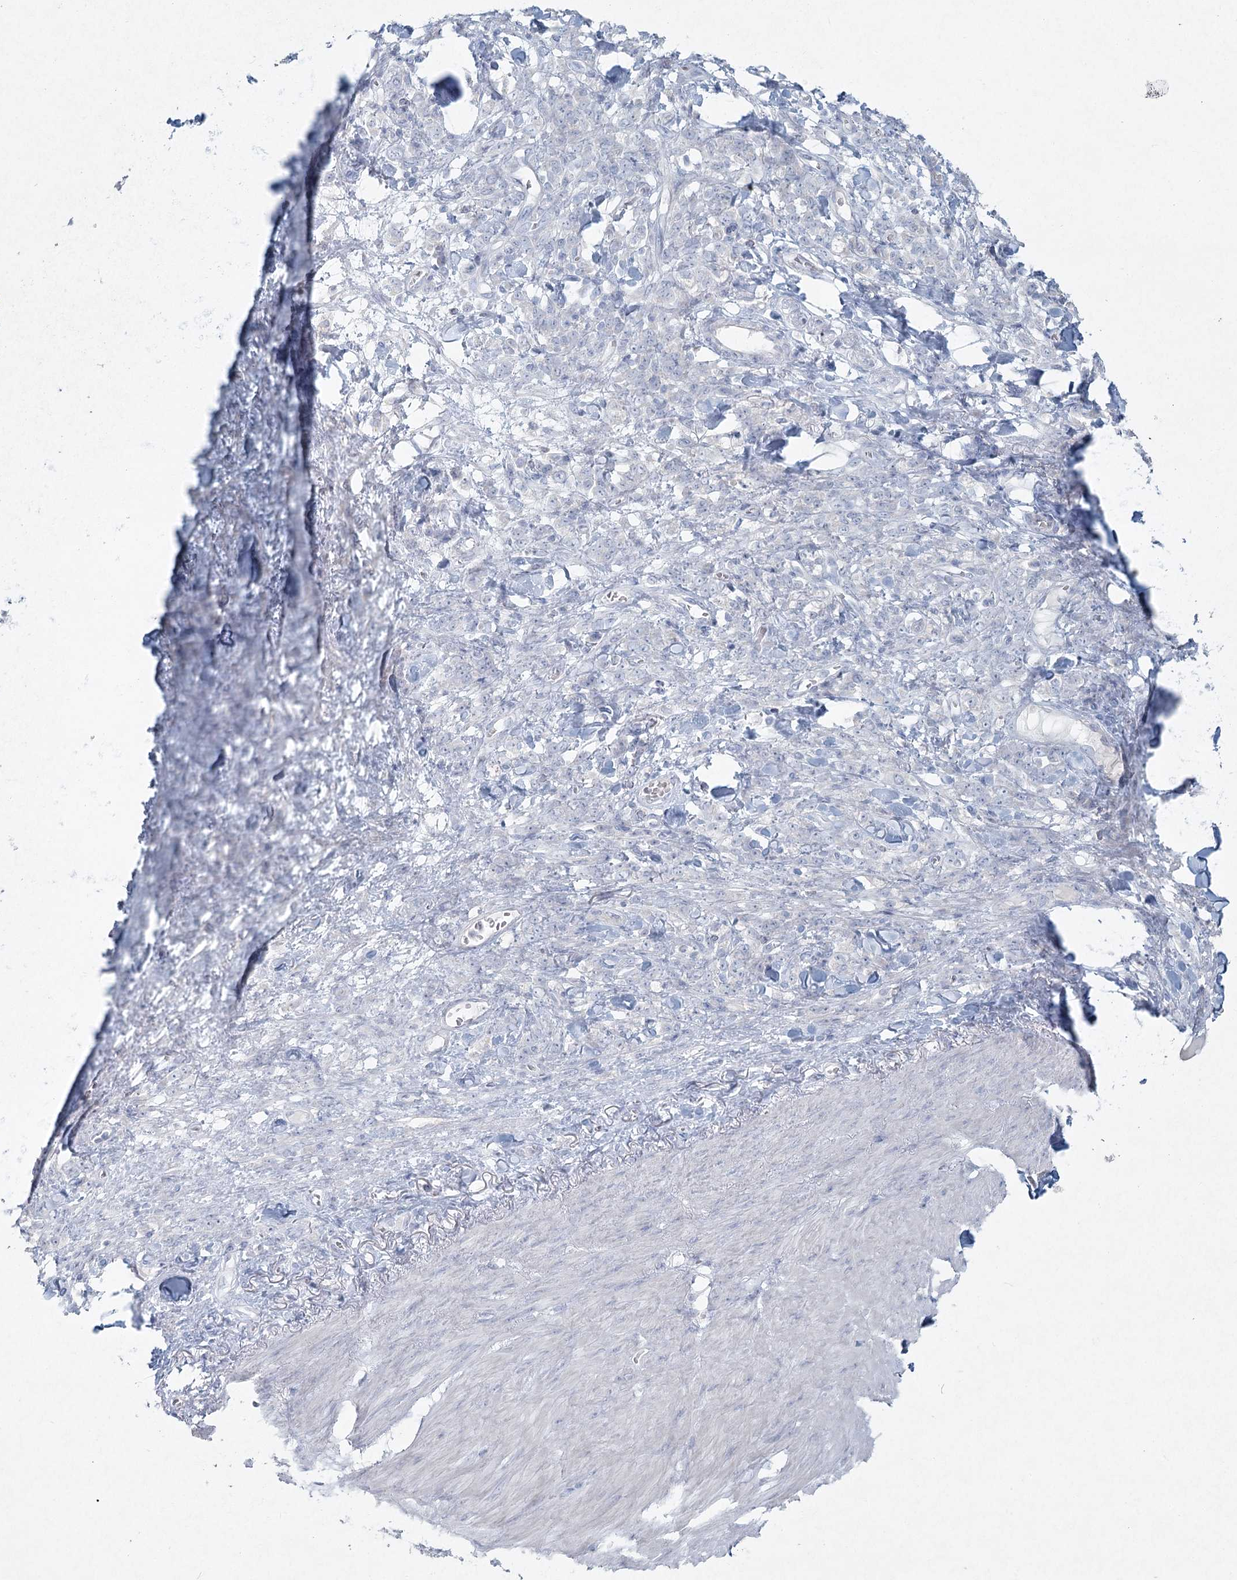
{"staining": {"intensity": "negative", "quantity": "none", "location": "none"}, "tissue": "stomach cancer", "cell_type": "Tumor cells", "image_type": "cancer", "snomed": [{"axis": "morphology", "description": "Normal tissue, NOS"}, {"axis": "morphology", "description": "Adenocarcinoma, NOS"}, {"axis": "topography", "description": "Stomach"}], "caption": "Immunohistochemistry photomicrograph of neoplastic tissue: adenocarcinoma (stomach) stained with DAB demonstrates no significant protein expression in tumor cells.", "gene": "LRP2BP", "patient": {"sex": "male", "age": 82}}